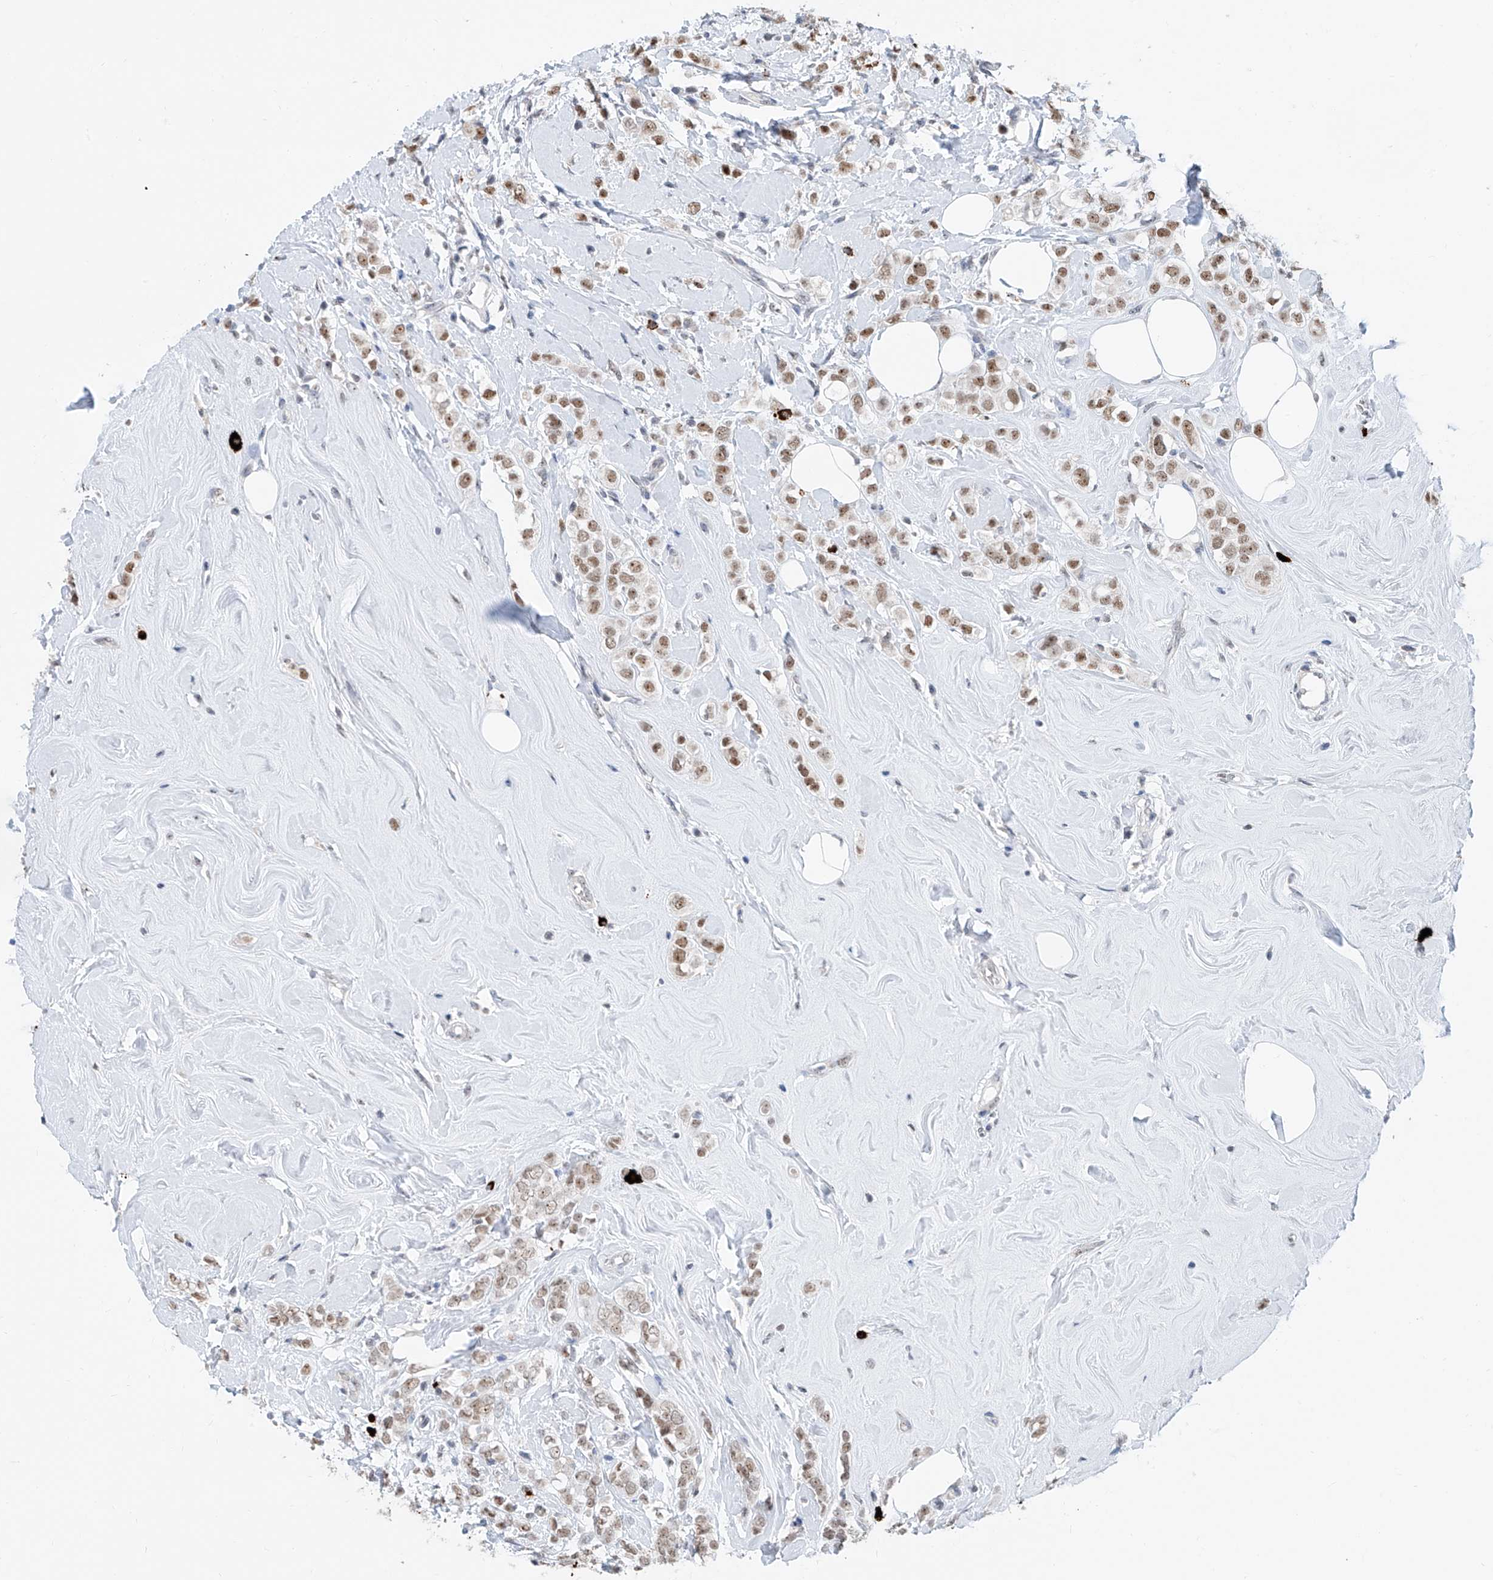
{"staining": {"intensity": "moderate", "quantity": ">75%", "location": "nuclear"}, "tissue": "breast cancer", "cell_type": "Tumor cells", "image_type": "cancer", "snomed": [{"axis": "morphology", "description": "Lobular carcinoma"}, {"axis": "topography", "description": "Breast"}], "caption": "Tumor cells show medium levels of moderate nuclear staining in about >75% of cells in human breast lobular carcinoma.", "gene": "SDE2", "patient": {"sex": "female", "age": 47}}